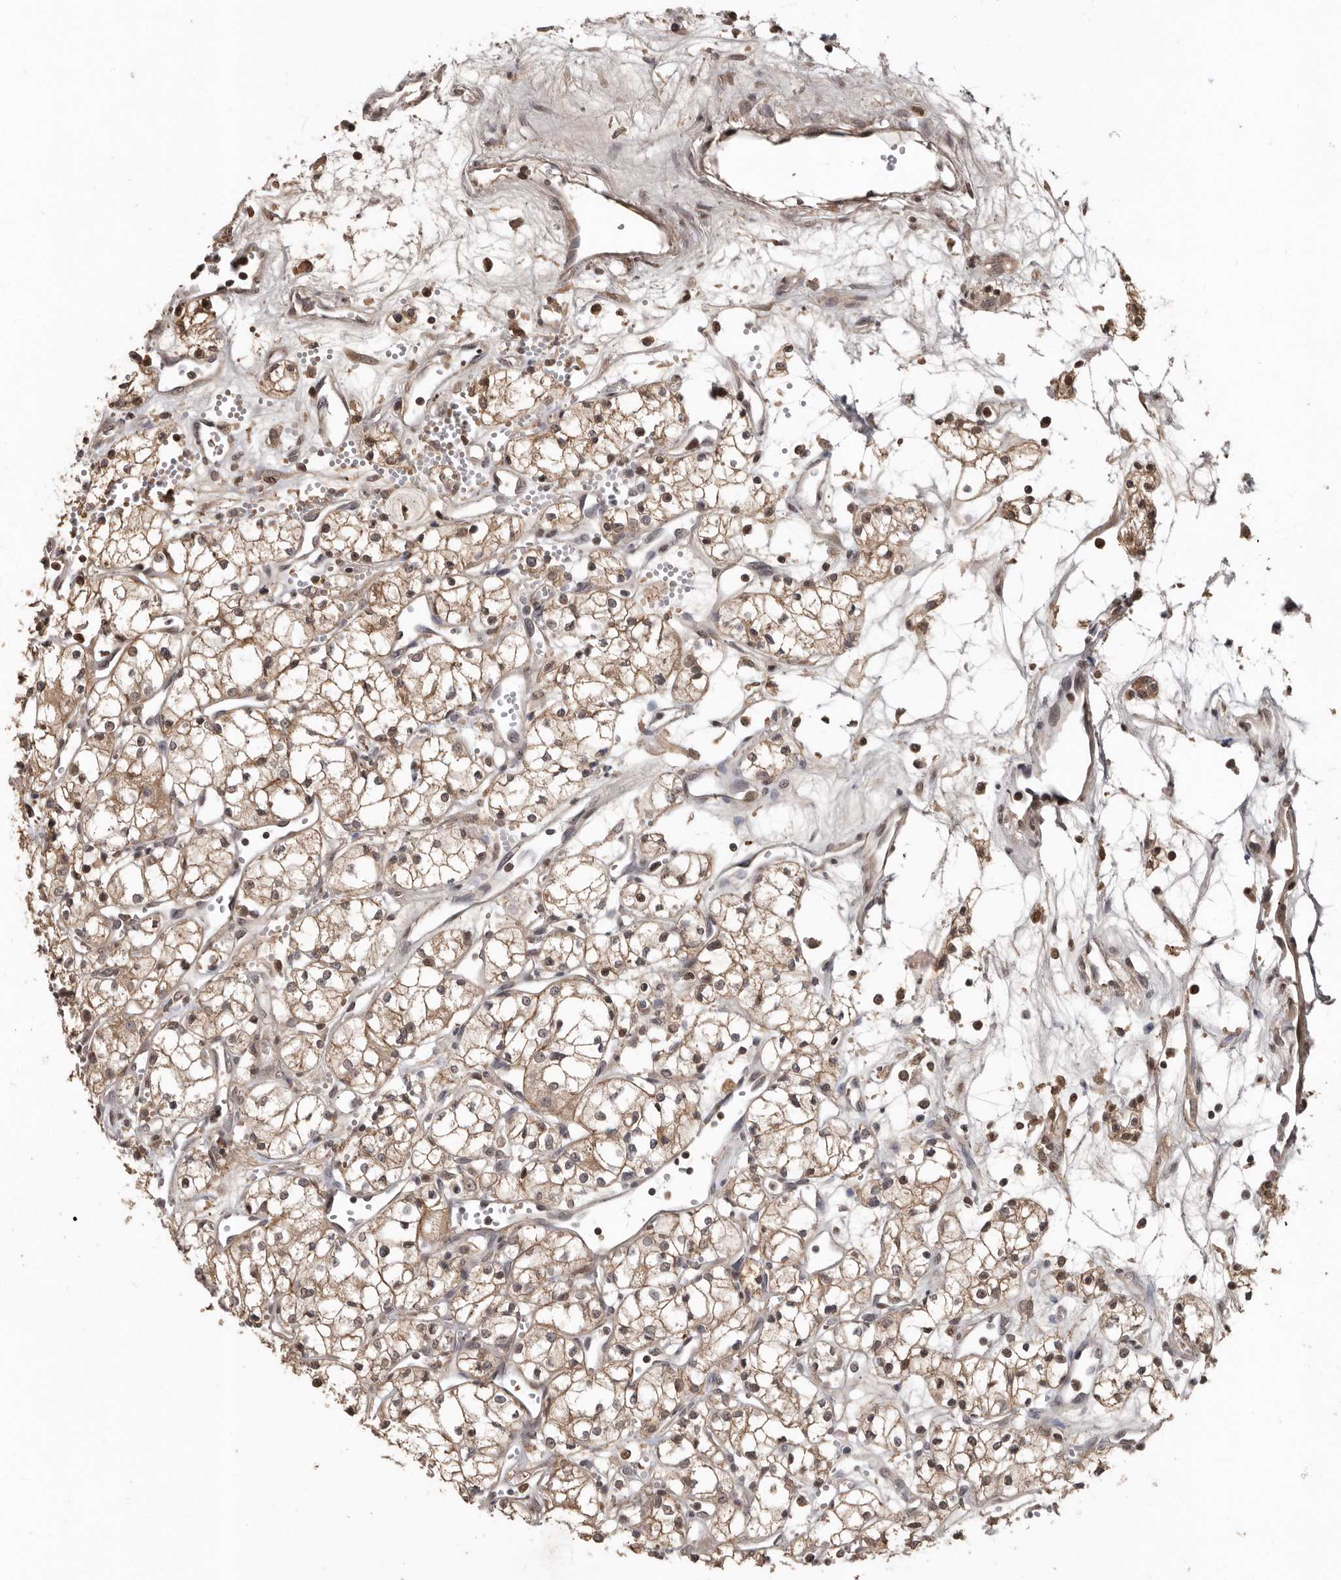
{"staining": {"intensity": "weak", "quantity": ">75%", "location": "cytoplasmic/membranous"}, "tissue": "renal cancer", "cell_type": "Tumor cells", "image_type": "cancer", "snomed": [{"axis": "morphology", "description": "Adenocarcinoma, NOS"}, {"axis": "topography", "description": "Kidney"}], "caption": "Renal cancer was stained to show a protein in brown. There is low levels of weak cytoplasmic/membranous staining in approximately >75% of tumor cells.", "gene": "LRGUK", "patient": {"sex": "male", "age": 59}}